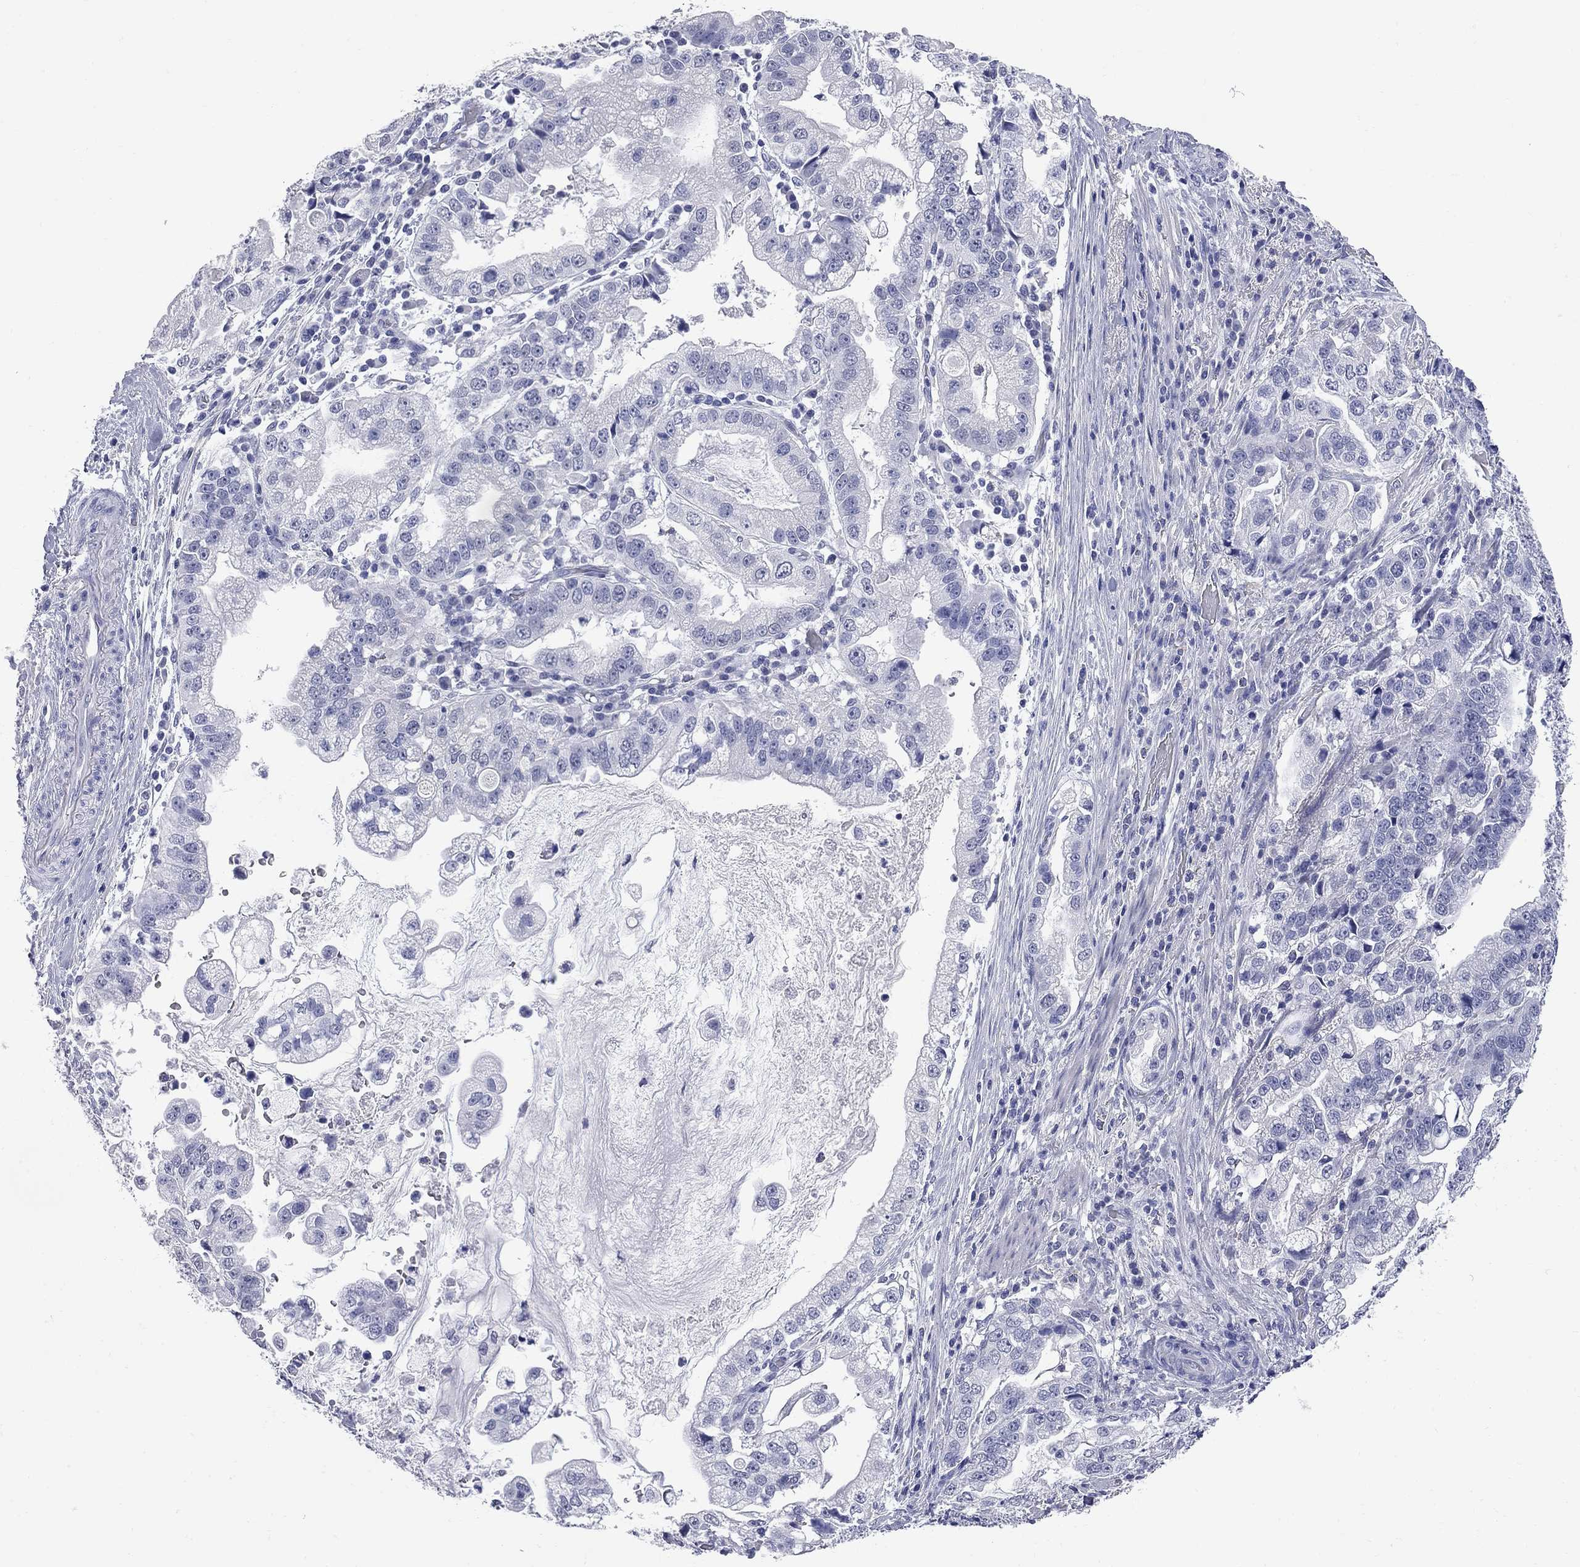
{"staining": {"intensity": "negative", "quantity": "none", "location": "none"}, "tissue": "stomach cancer", "cell_type": "Tumor cells", "image_type": "cancer", "snomed": [{"axis": "morphology", "description": "Adenocarcinoma, NOS"}, {"axis": "topography", "description": "Stomach"}], "caption": "An immunohistochemistry photomicrograph of adenocarcinoma (stomach) is shown. There is no staining in tumor cells of adenocarcinoma (stomach).", "gene": "FAM221B", "patient": {"sex": "male", "age": 59}}